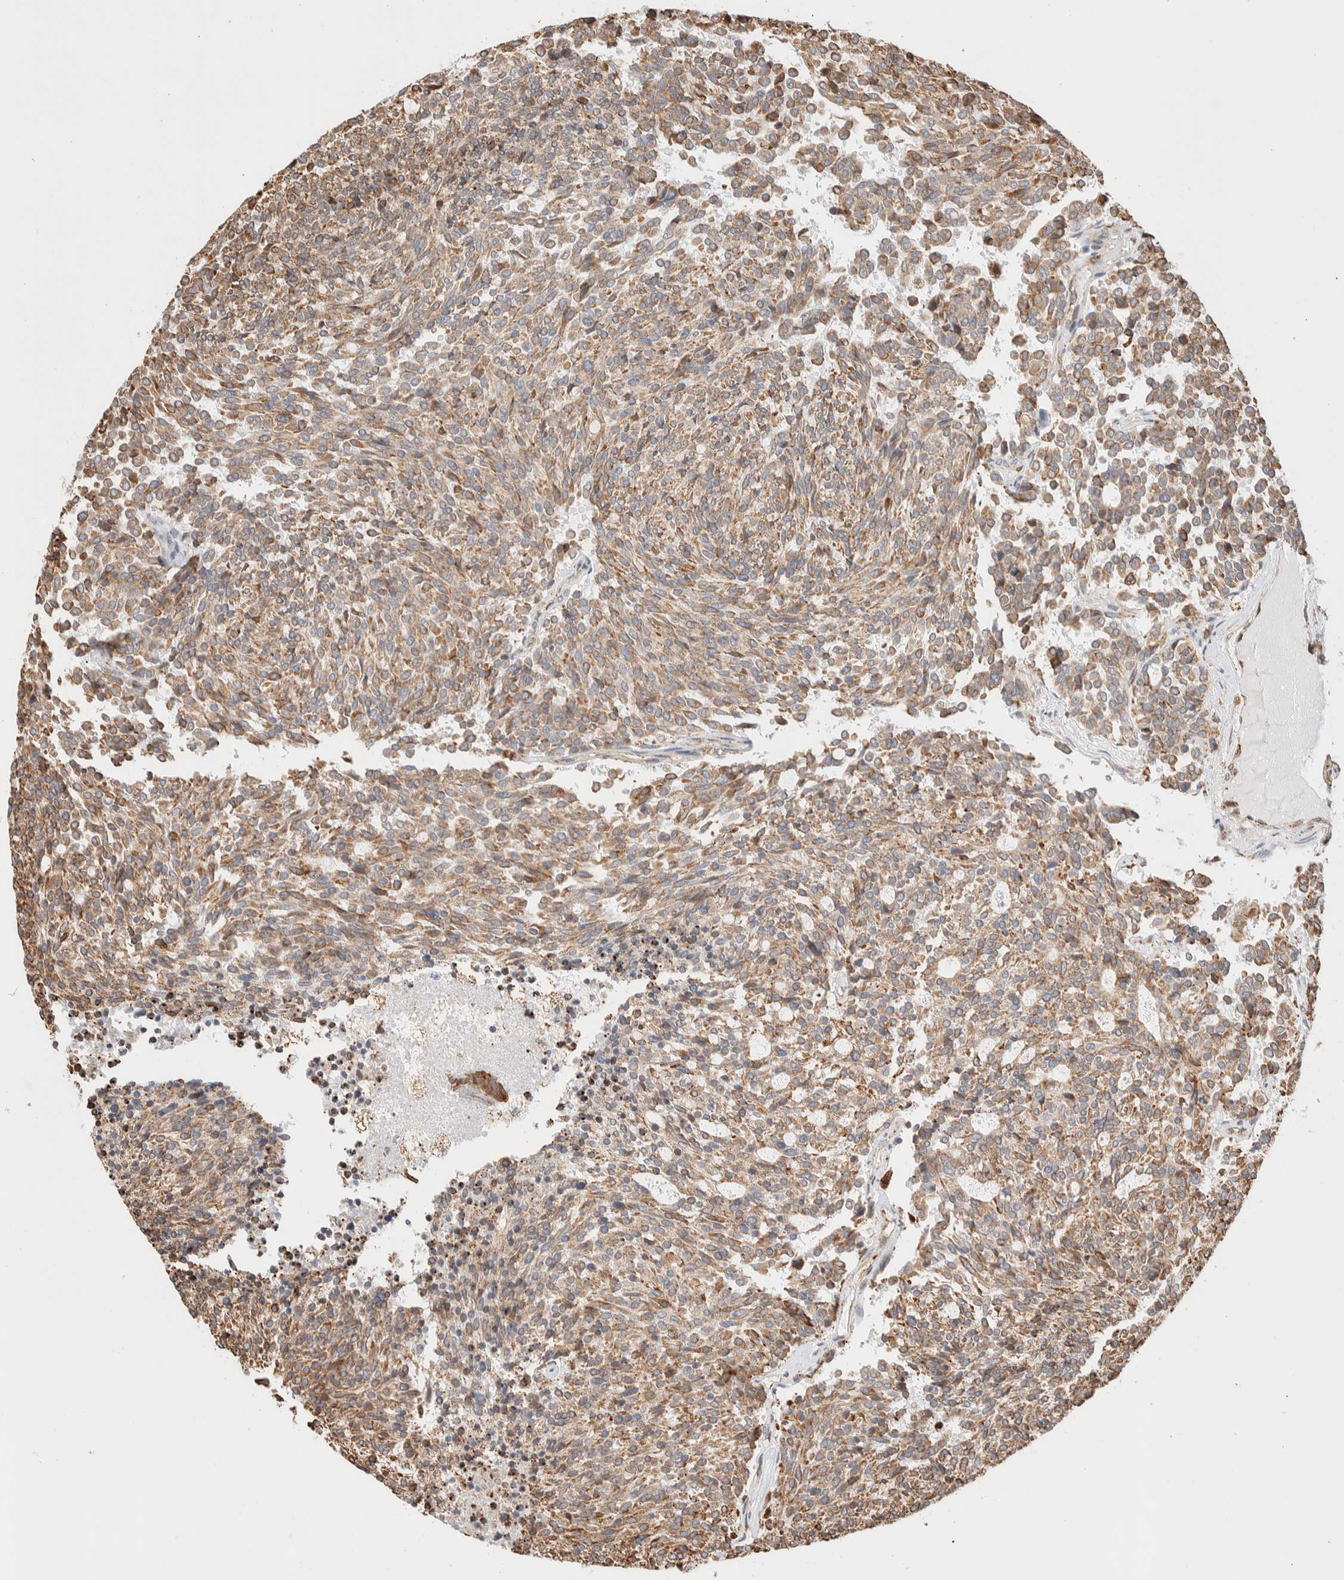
{"staining": {"intensity": "moderate", "quantity": ">75%", "location": "cytoplasmic/membranous"}, "tissue": "carcinoid", "cell_type": "Tumor cells", "image_type": "cancer", "snomed": [{"axis": "morphology", "description": "Carcinoid, malignant, NOS"}, {"axis": "topography", "description": "Pancreas"}], "caption": "A histopathology image showing moderate cytoplasmic/membranous staining in about >75% of tumor cells in carcinoid, as visualized by brown immunohistochemical staining.", "gene": "INTS1", "patient": {"sex": "female", "age": 54}}